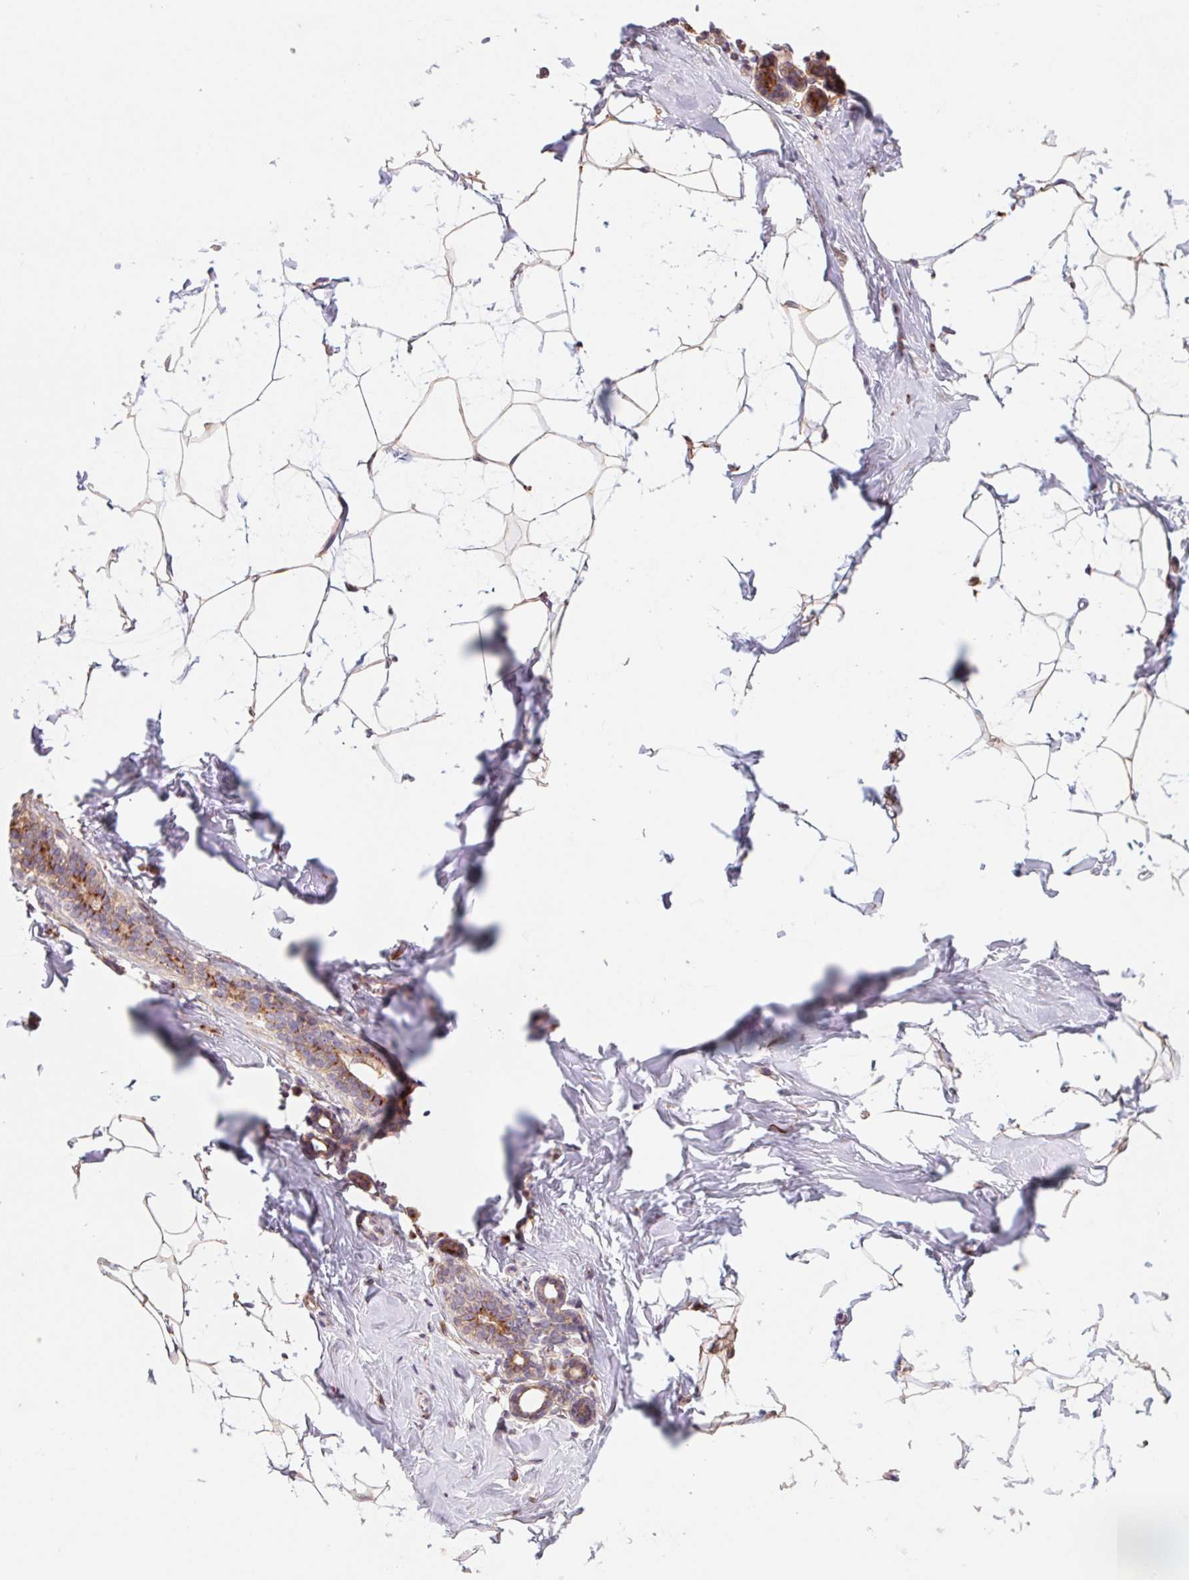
{"staining": {"intensity": "moderate", "quantity": "<25%", "location": "cytoplasmic/membranous"}, "tissue": "breast", "cell_type": "Adipocytes", "image_type": "normal", "snomed": [{"axis": "morphology", "description": "Normal tissue, NOS"}, {"axis": "topography", "description": "Breast"}], "caption": "High-power microscopy captured an IHC image of normal breast, revealing moderate cytoplasmic/membranous expression in approximately <25% of adipocytes.", "gene": "RAB1A", "patient": {"sex": "female", "age": 32}}